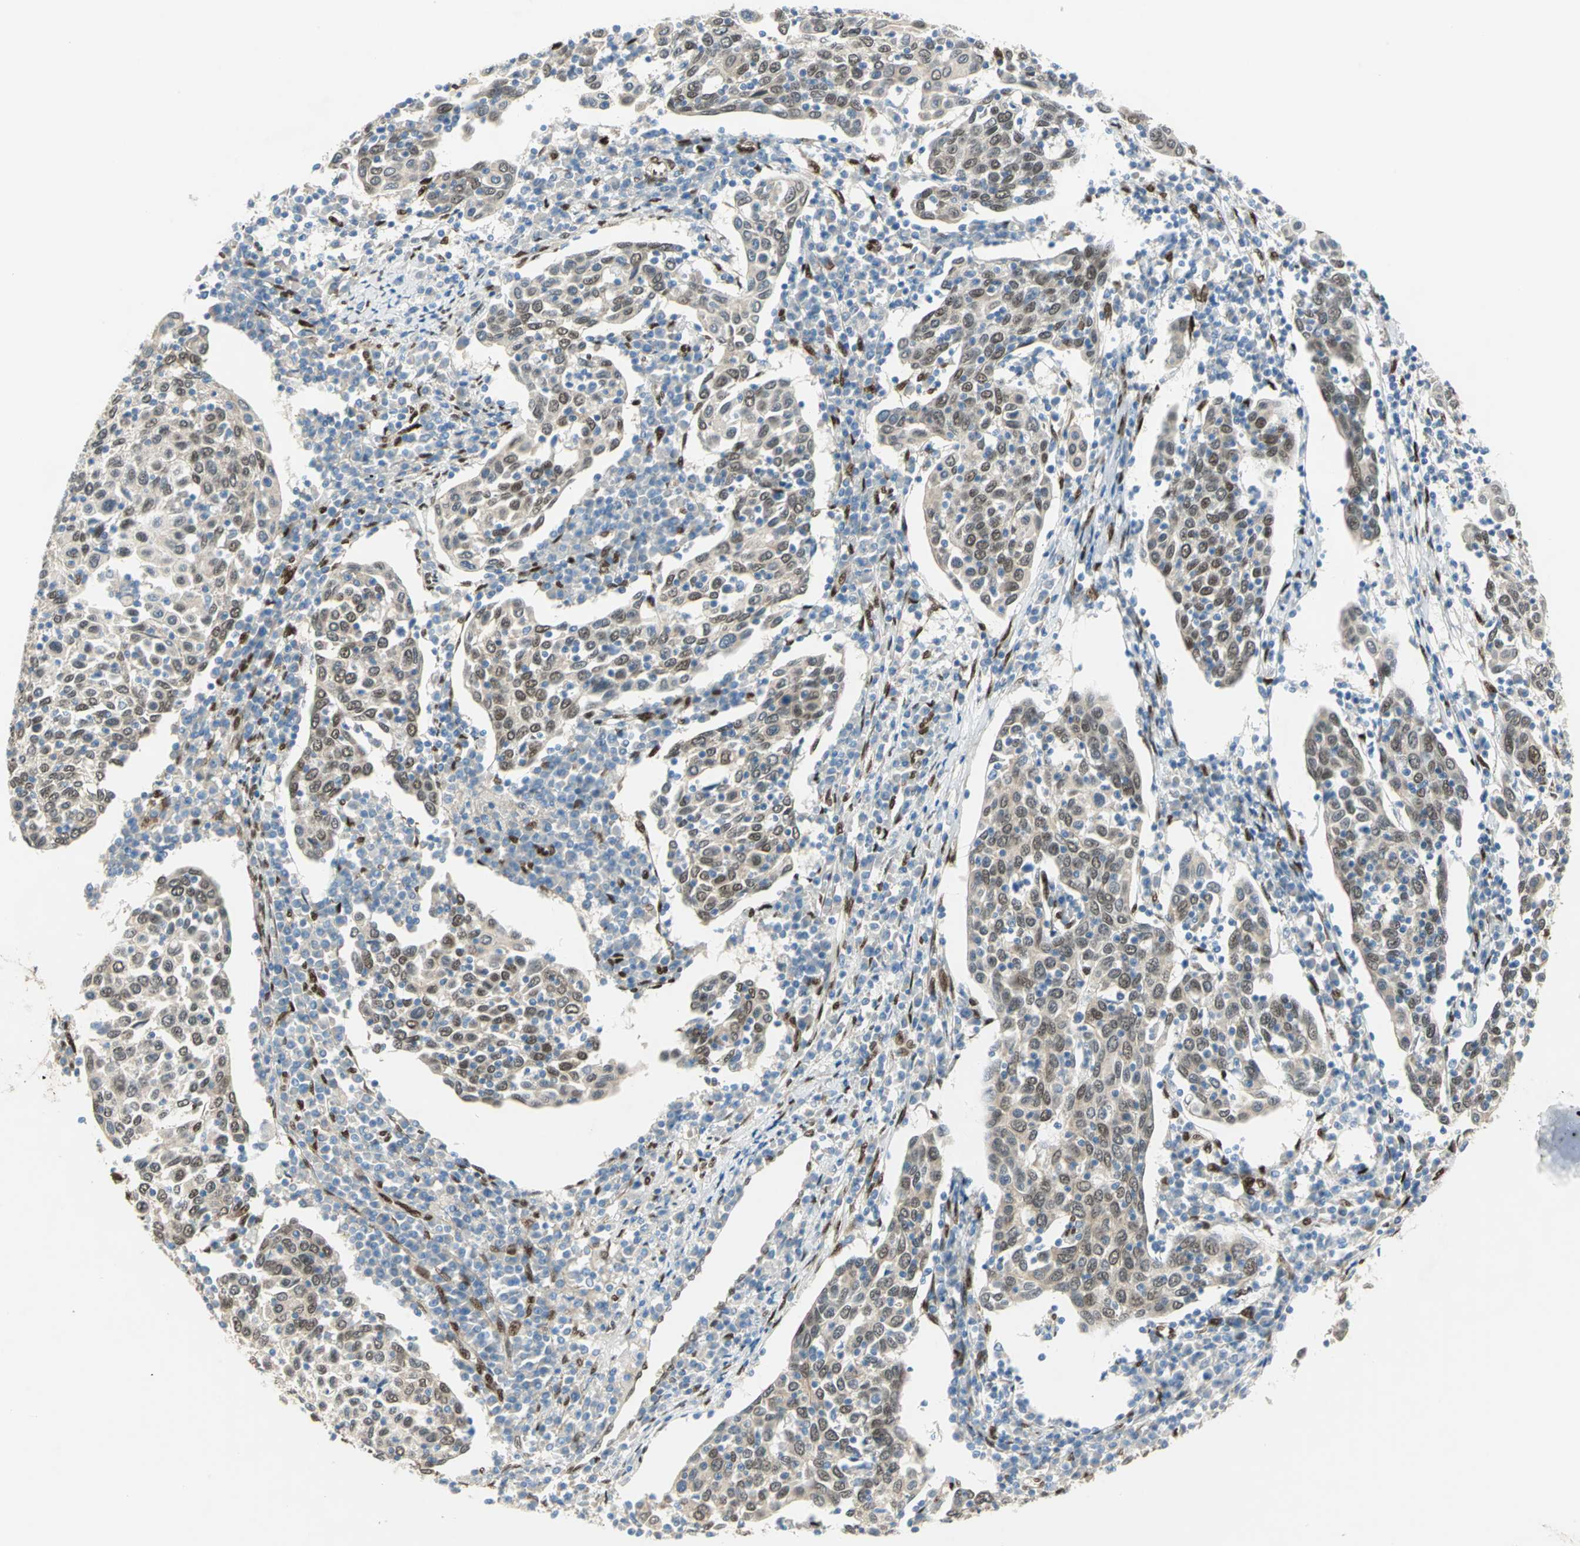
{"staining": {"intensity": "moderate", "quantity": ">75%", "location": "cytoplasmic/membranous,nuclear"}, "tissue": "cervical cancer", "cell_type": "Tumor cells", "image_type": "cancer", "snomed": [{"axis": "morphology", "description": "Squamous cell carcinoma, NOS"}, {"axis": "topography", "description": "Cervix"}], "caption": "Moderate cytoplasmic/membranous and nuclear staining for a protein is seen in approximately >75% of tumor cells of cervical squamous cell carcinoma using IHC.", "gene": "RBFOX2", "patient": {"sex": "female", "age": 40}}